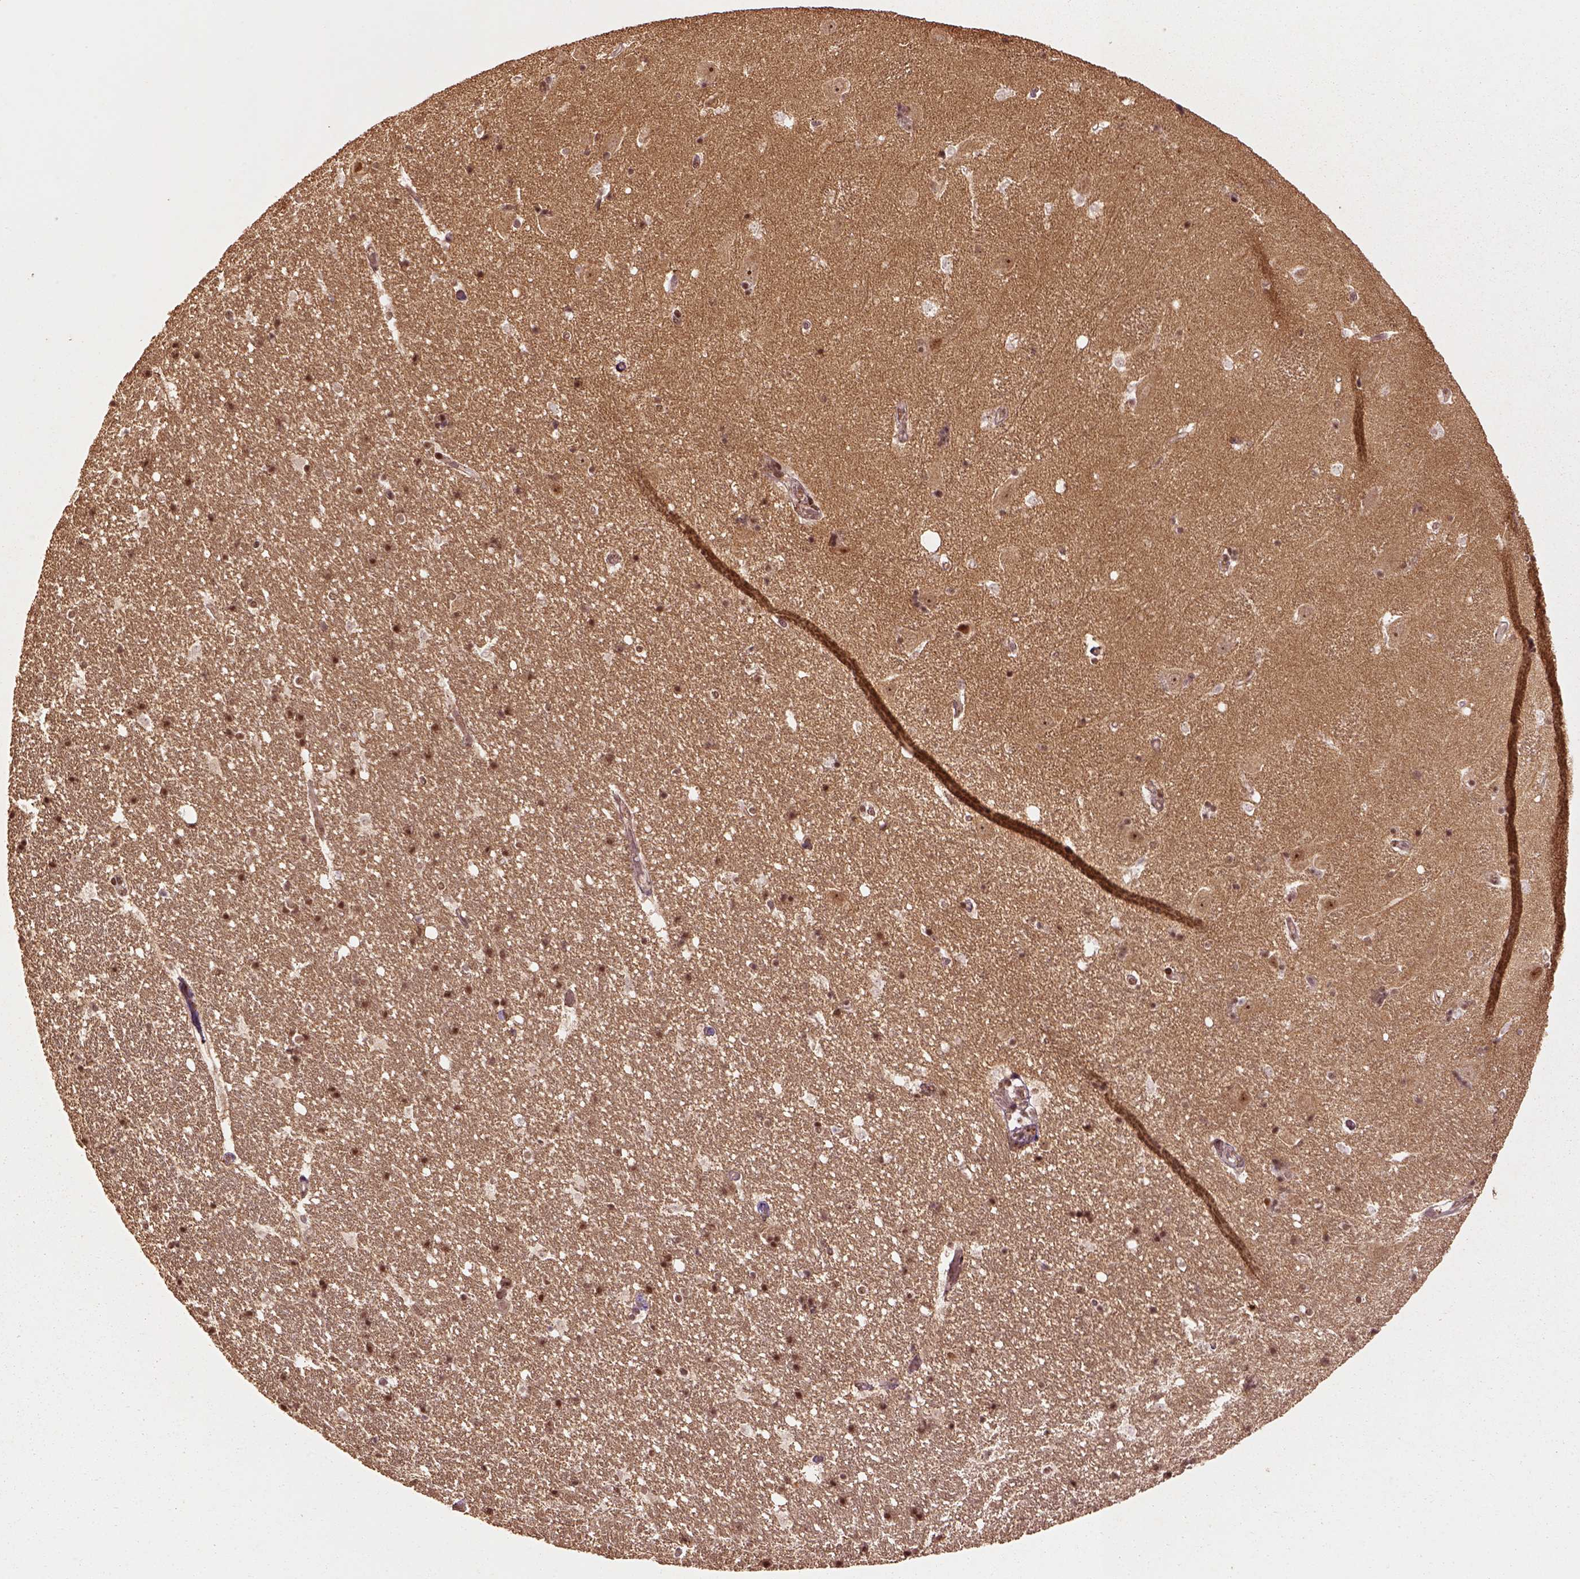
{"staining": {"intensity": "moderate", "quantity": ">75%", "location": "nuclear"}, "tissue": "hippocampus", "cell_type": "Glial cells", "image_type": "normal", "snomed": [{"axis": "morphology", "description": "Normal tissue, NOS"}, {"axis": "topography", "description": "Hippocampus"}], "caption": "Immunohistochemistry (IHC) (DAB (3,3'-diaminobenzidine)) staining of unremarkable human hippocampus exhibits moderate nuclear protein positivity in approximately >75% of glial cells.", "gene": "BRD9", "patient": {"sex": "male", "age": 49}}